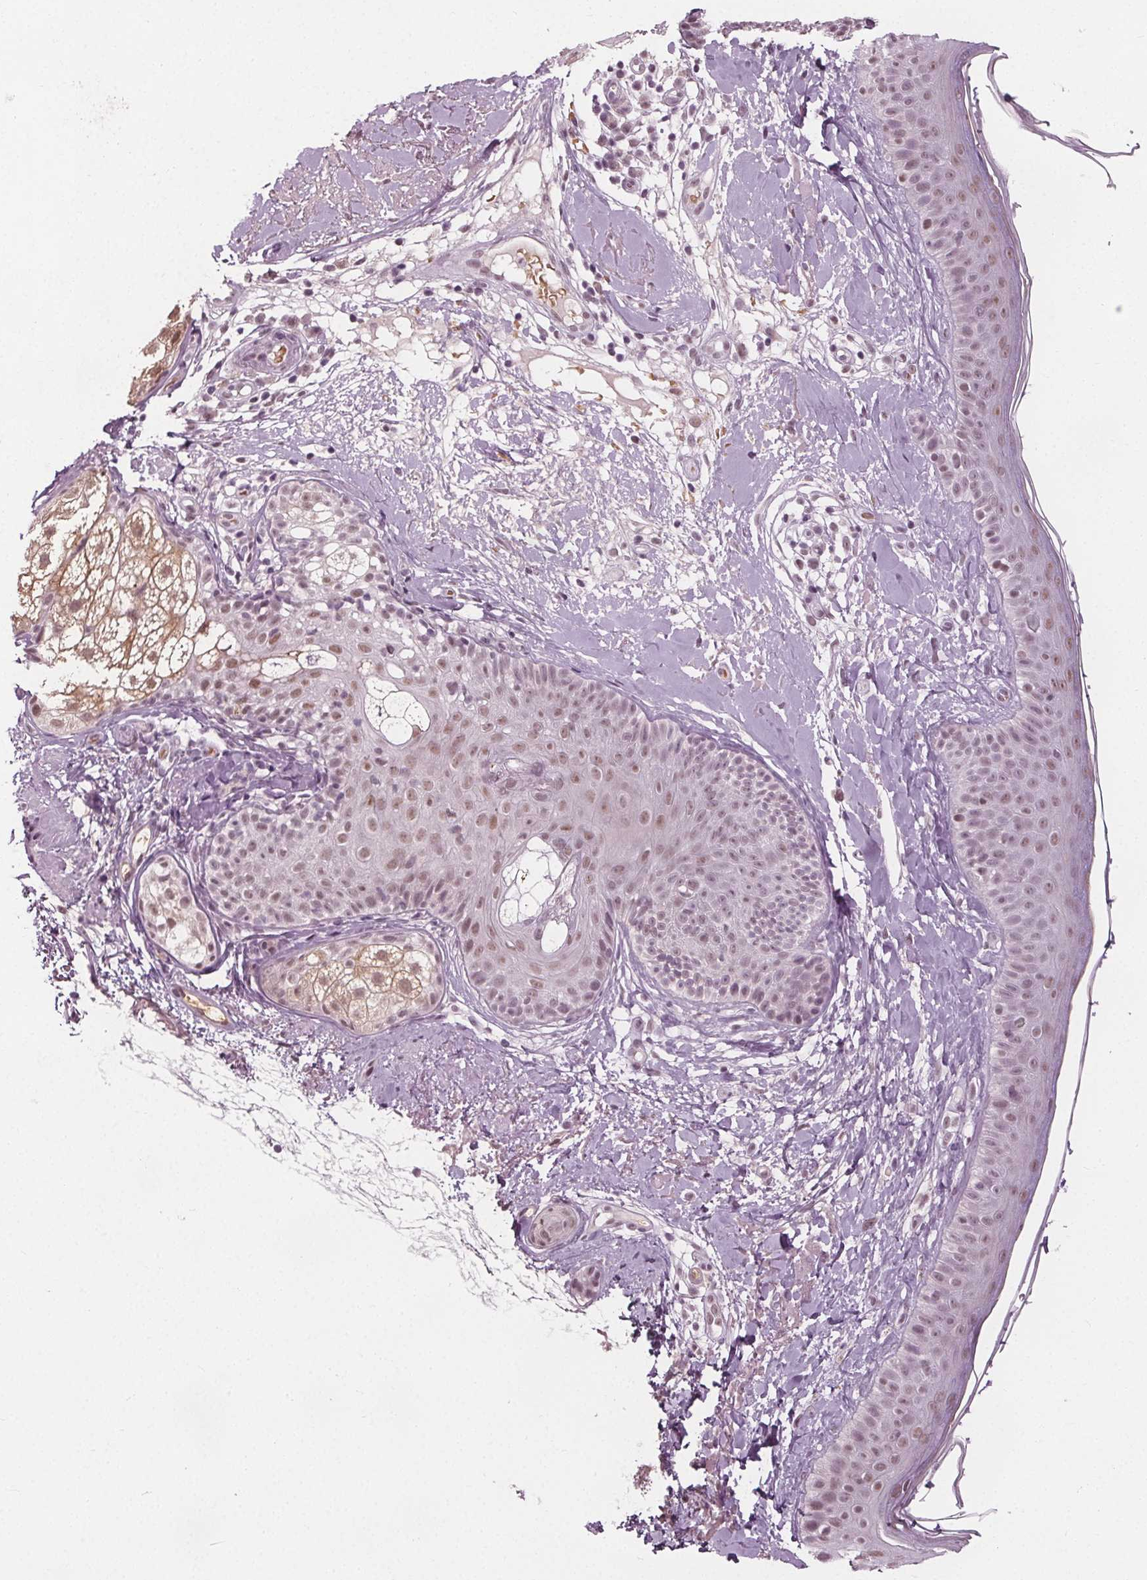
{"staining": {"intensity": "negative", "quantity": "none", "location": "none"}, "tissue": "skin", "cell_type": "Fibroblasts", "image_type": "normal", "snomed": [{"axis": "morphology", "description": "Normal tissue, NOS"}, {"axis": "topography", "description": "Skin"}], "caption": "Immunohistochemistry (IHC) histopathology image of benign skin: human skin stained with DAB (3,3'-diaminobenzidine) reveals no significant protein positivity in fibroblasts. (Stains: DAB (3,3'-diaminobenzidine) immunohistochemistry (IHC) with hematoxylin counter stain, Microscopy: brightfield microscopy at high magnification).", "gene": "IWS1", "patient": {"sex": "male", "age": 73}}